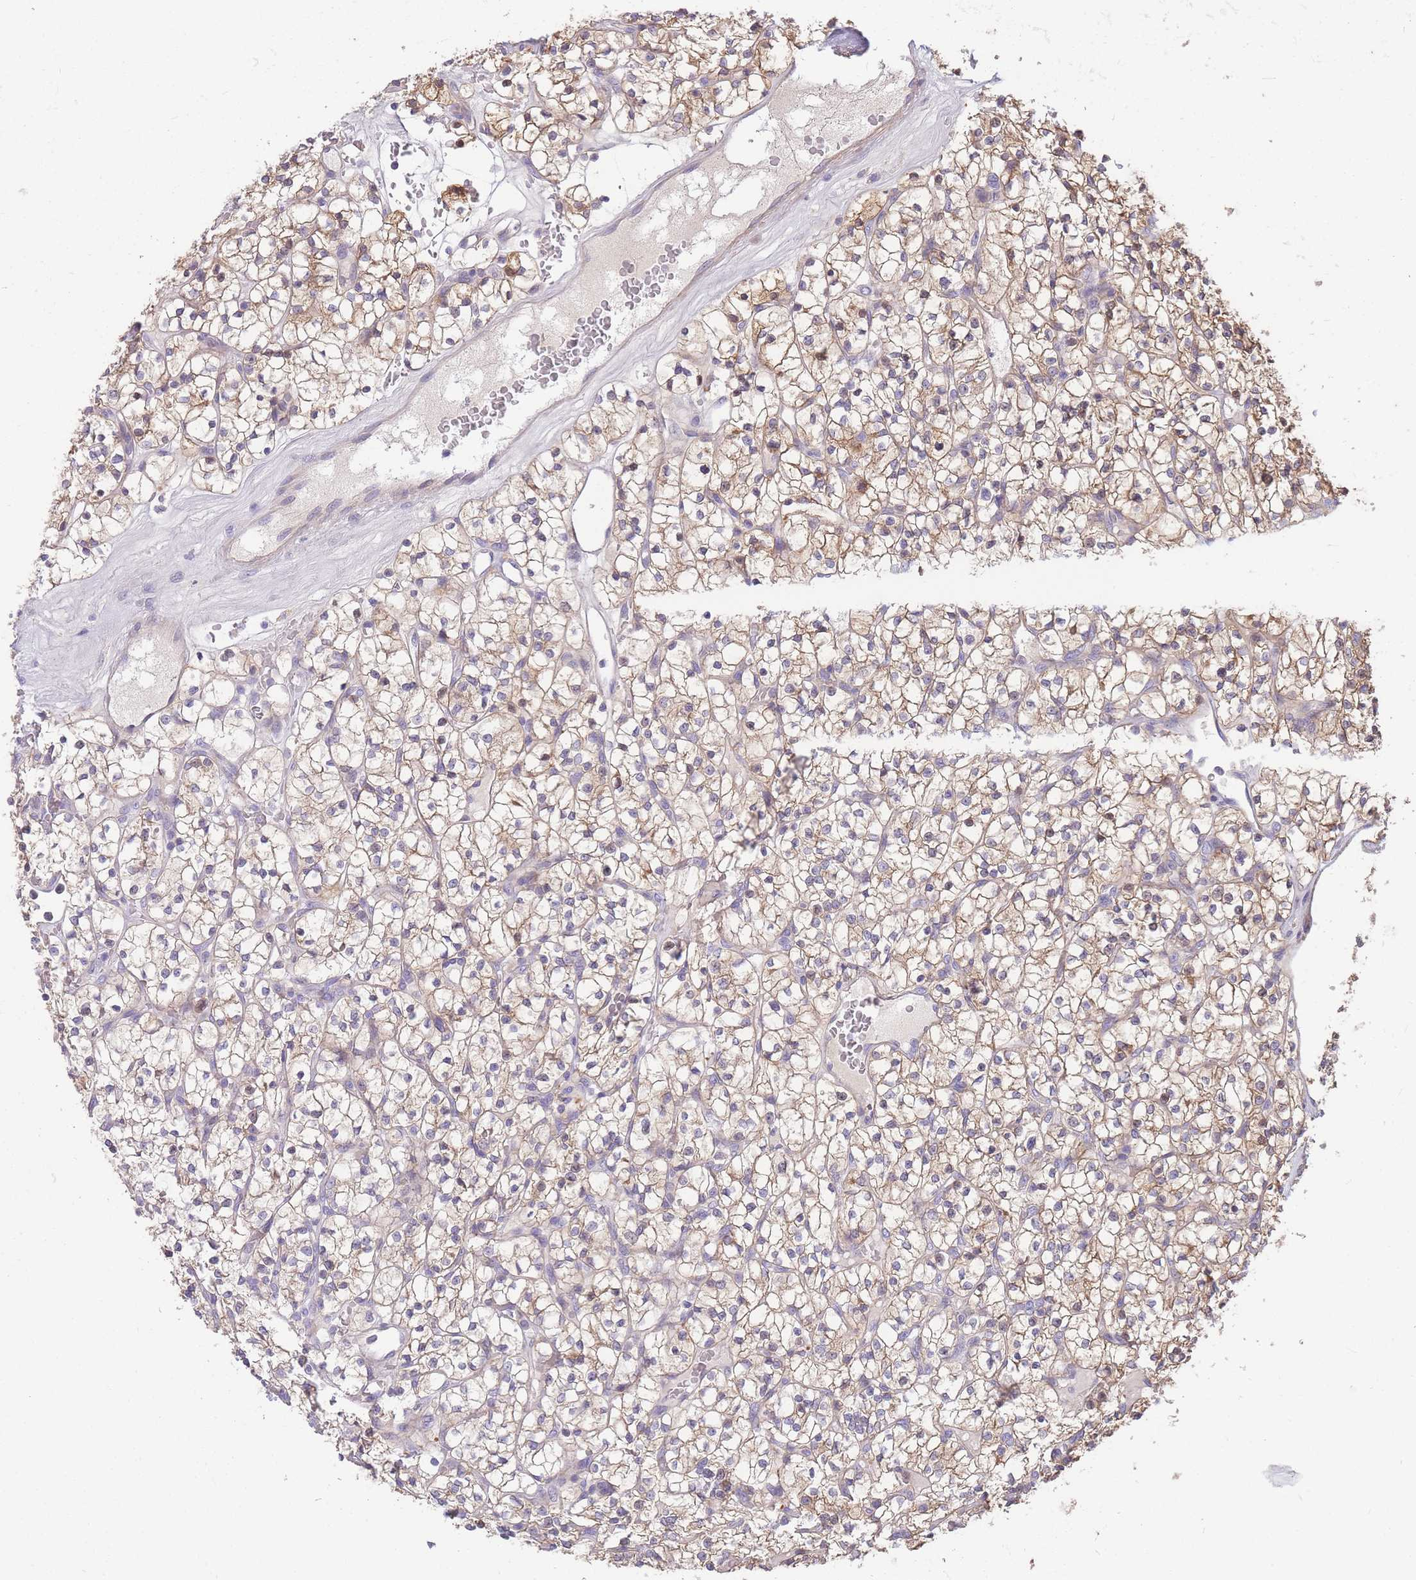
{"staining": {"intensity": "weak", "quantity": ">75%", "location": "cytoplasmic/membranous"}, "tissue": "renal cancer", "cell_type": "Tumor cells", "image_type": "cancer", "snomed": [{"axis": "morphology", "description": "Adenocarcinoma, NOS"}, {"axis": "topography", "description": "Kidney"}], "caption": "An IHC histopathology image of tumor tissue is shown. Protein staining in brown shows weak cytoplasmic/membranous positivity in renal cancer within tumor cells.", "gene": "OR5T1", "patient": {"sex": "female", "age": 64}}